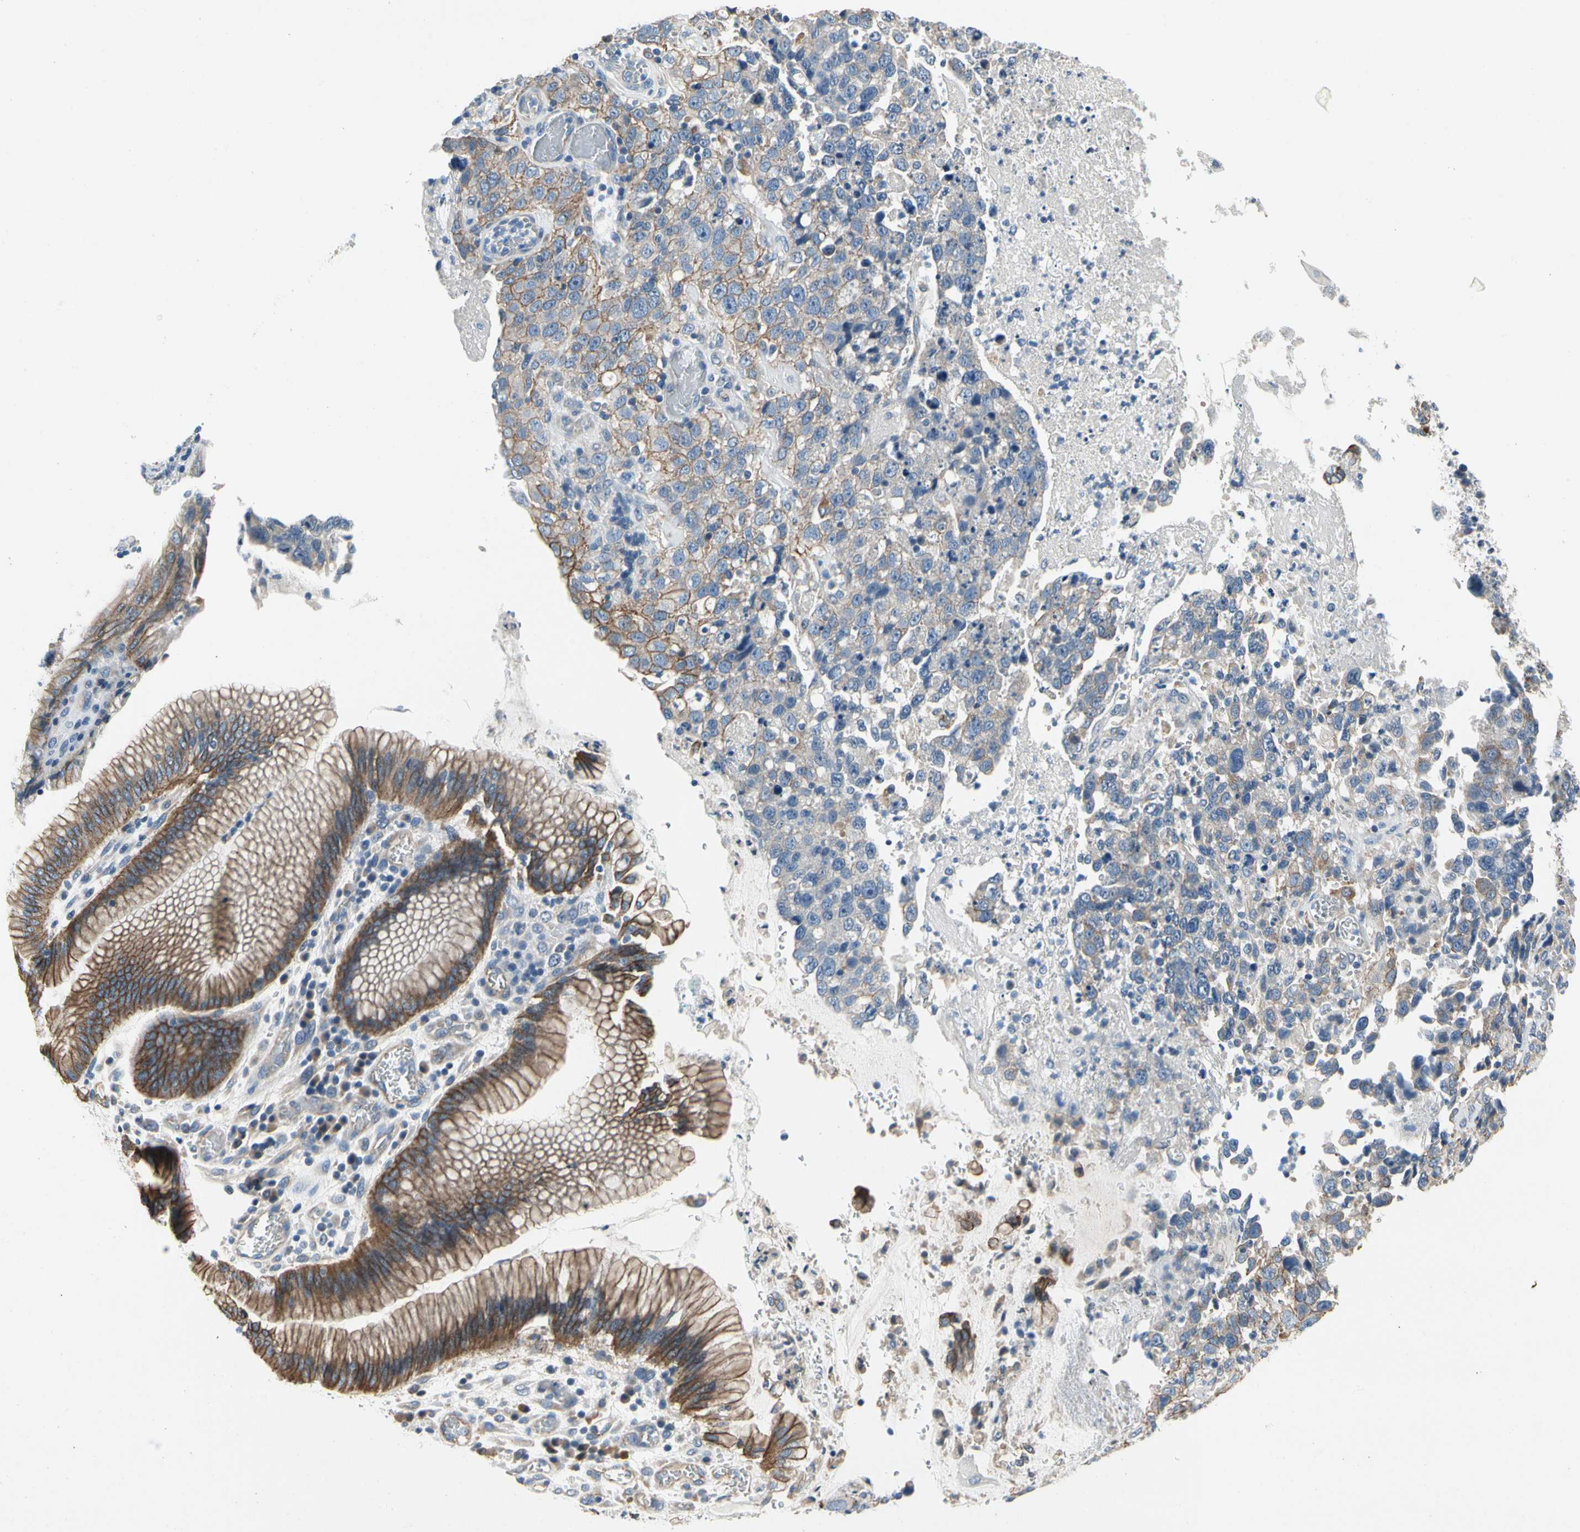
{"staining": {"intensity": "moderate", "quantity": "25%-75%", "location": "cytoplasmic/membranous"}, "tissue": "stomach cancer", "cell_type": "Tumor cells", "image_type": "cancer", "snomed": [{"axis": "morphology", "description": "Normal tissue, NOS"}, {"axis": "morphology", "description": "Adenocarcinoma, NOS"}, {"axis": "topography", "description": "Stomach"}], "caption": "Human stomach cancer stained for a protein (brown) shows moderate cytoplasmic/membranous positive expression in approximately 25%-75% of tumor cells.", "gene": "LGR6", "patient": {"sex": "male", "age": 48}}